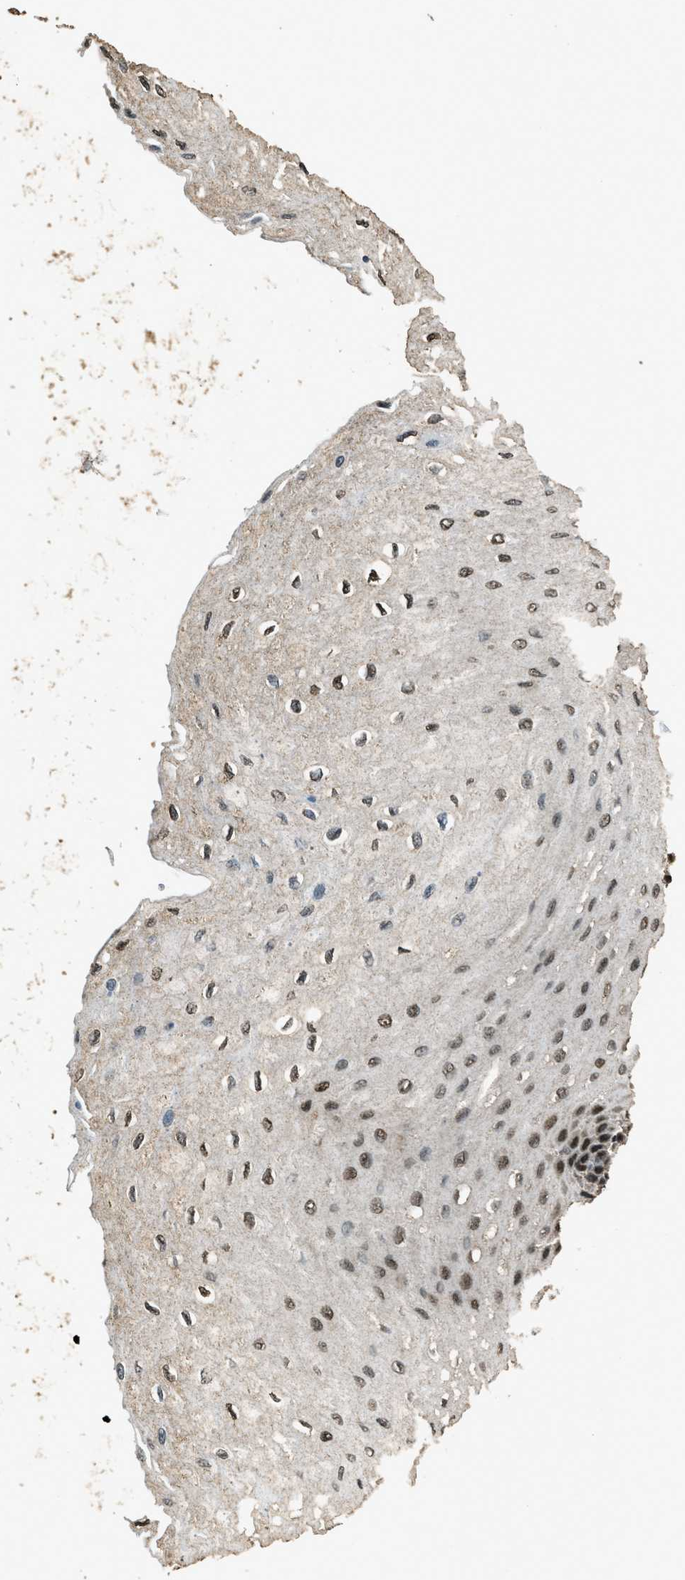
{"staining": {"intensity": "strong", "quantity": ">75%", "location": "nuclear"}, "tissue": "esophagus", "cell_type": "Squamous epithelial cells", "image_type": "normal", "snomed": [{"axis": "morphology", "description": "Normal tissue, NOS"}, {"axis": "topography", "description": "Esophagus"}], "caption": "Esophagus was stained to show a protein in brown. There is high levels of strong nuclear positivity in about >75% of squamous epithelial cells.", "gene": "MYB", "patient": {"sex": "female", "age": 72}}